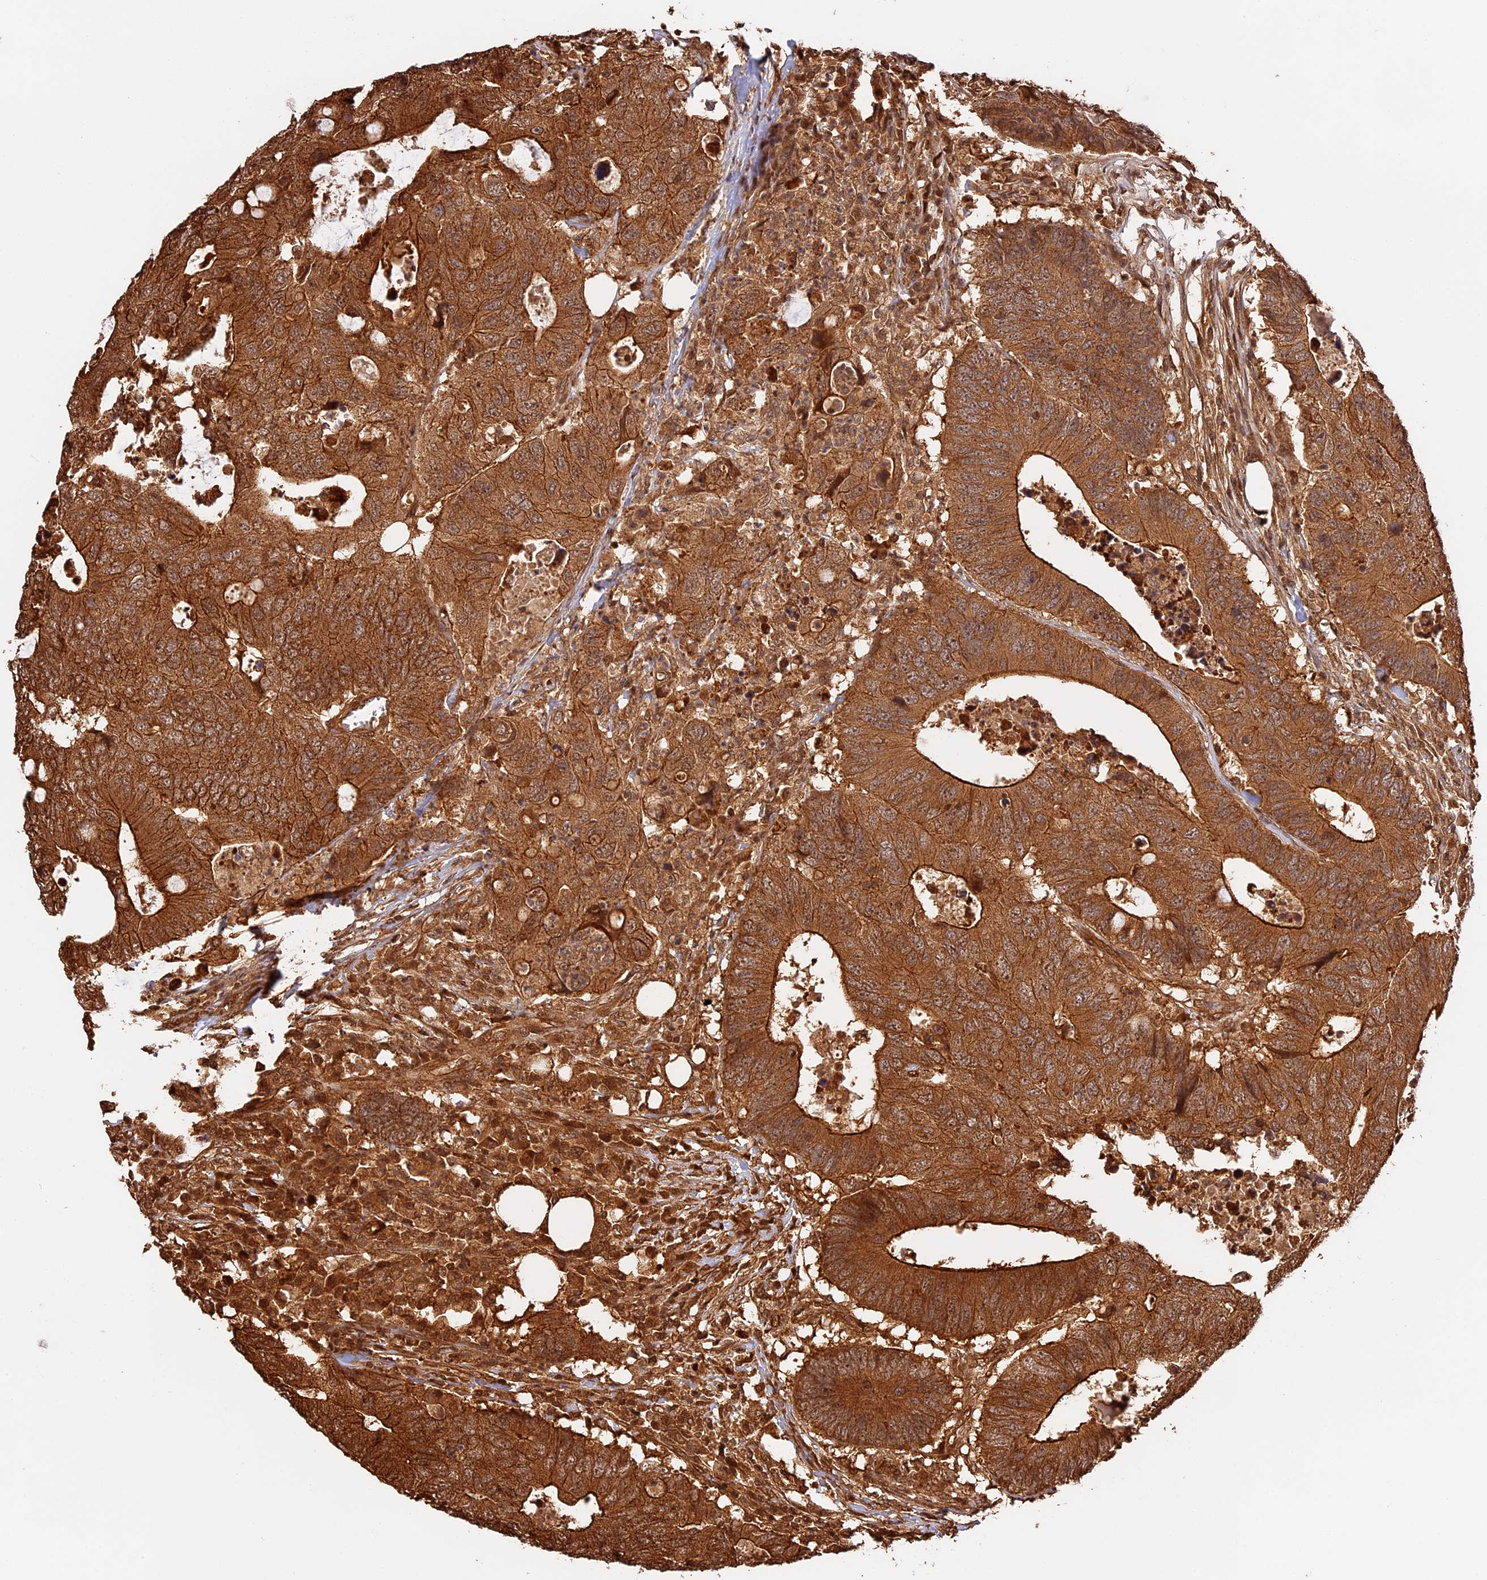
{"staining": {"intensity": "moderate", "quantity": ">75%", "location": "cytoplasmic/membranous,nuclear"}, "tissue": "colorectal cancer", "cell_type": "Tumor cells", "image_type": "cancer", "snomed": [{"axis": "morphology", "description": "Adenocarcinoma, NOS"}, {"axis": "topography", "description": "Colon"}], "caption": "Immunohistochemical staining of adenocarcinoma (colorectal) displays moderate cytoplasmic/membranous and nuclear protein staining in about >75% of tumor cells. (Stains: DAB (3,3'-diaminobenzidine) in brown, nuclei in blue, Microscopy: brightfield microscopy at high magnification).", "gene": "PPP1R37", "patient": {"sex": "male", "age": 71}}